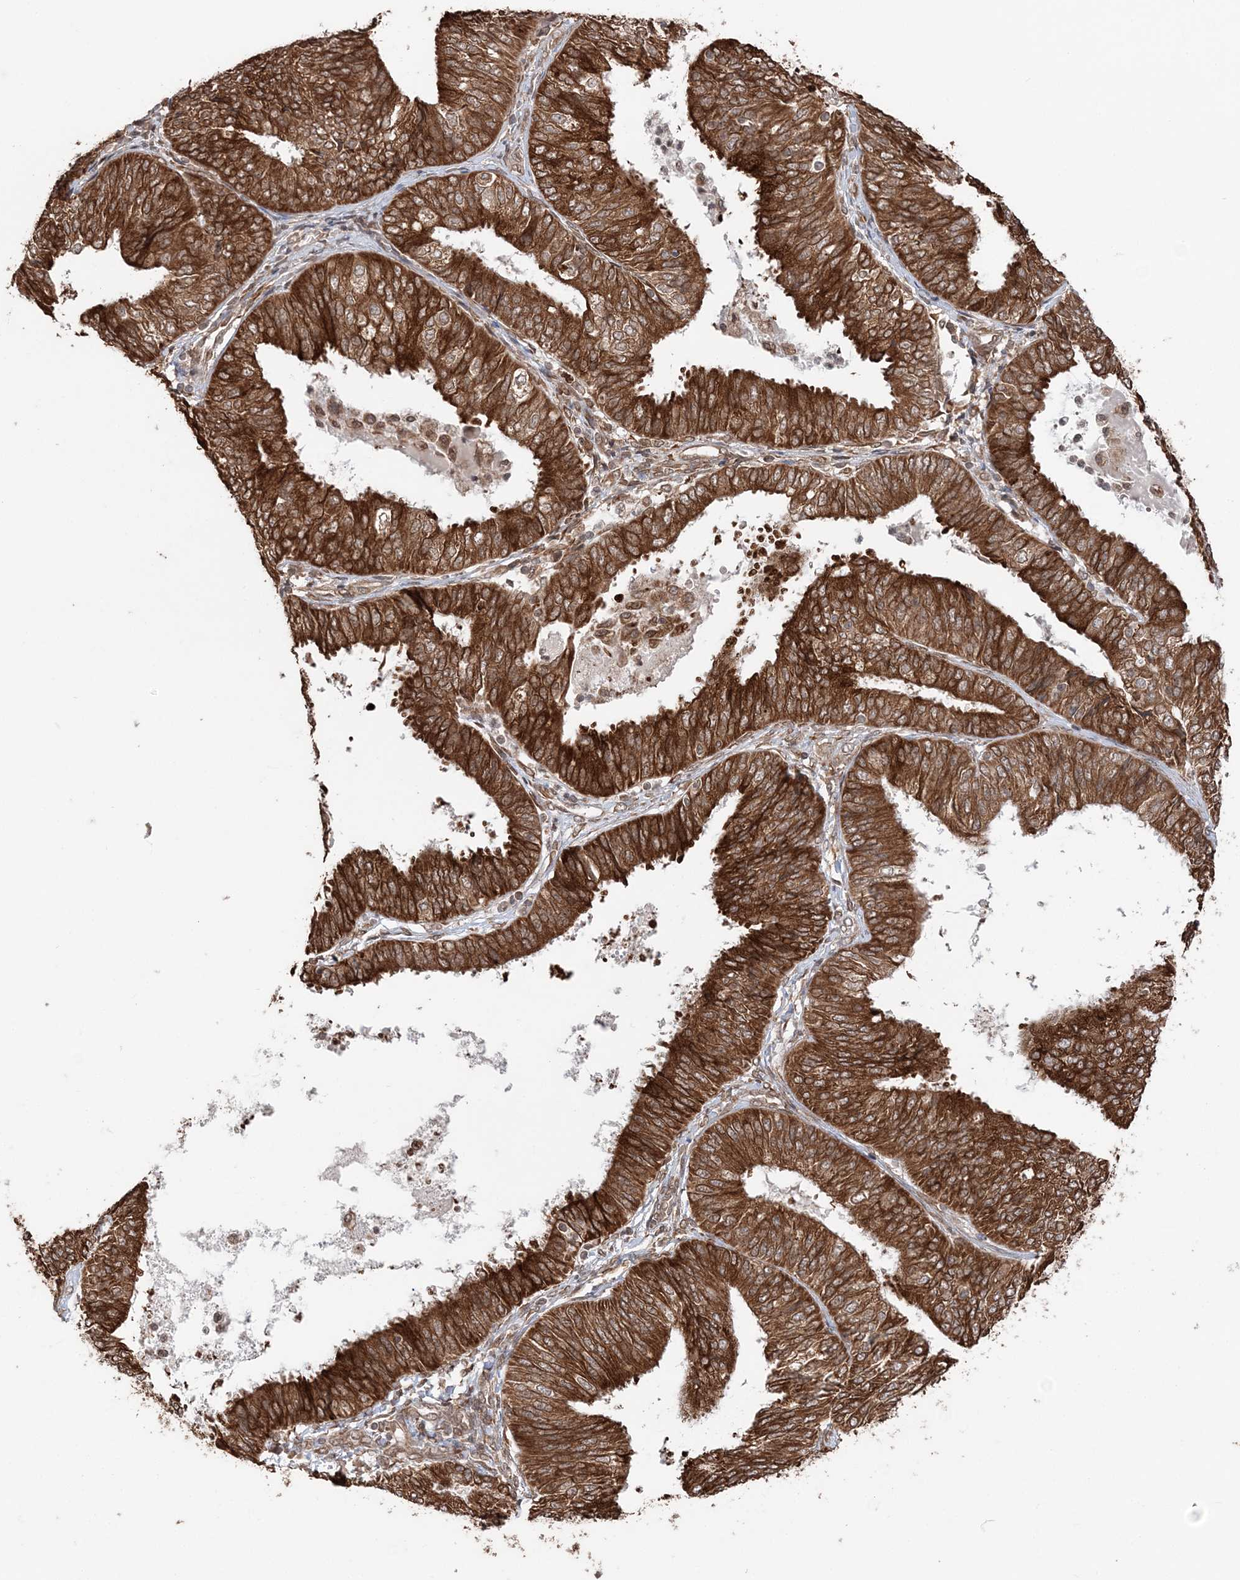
{"staining": {"intensity": "strong", "quantity": ">75%", "location": "cytoplasmic/membranous"}, "tissue": "endometrial cancer", "cell_type": "Tumor cells", "image_type": "cancer", "snomed": [{"axis": "morphology", "description": "Adenocarcinoma, NOS"}, {"axis": "topography", "description": "Endometrium"}], "caption": "Strong cytoplasmic/membranous protein staining is appreciated in about >75% of tumor cells in endometrial cancer.", "gene": "TMED10", "patient": {"sex": "female", "age": 58}}